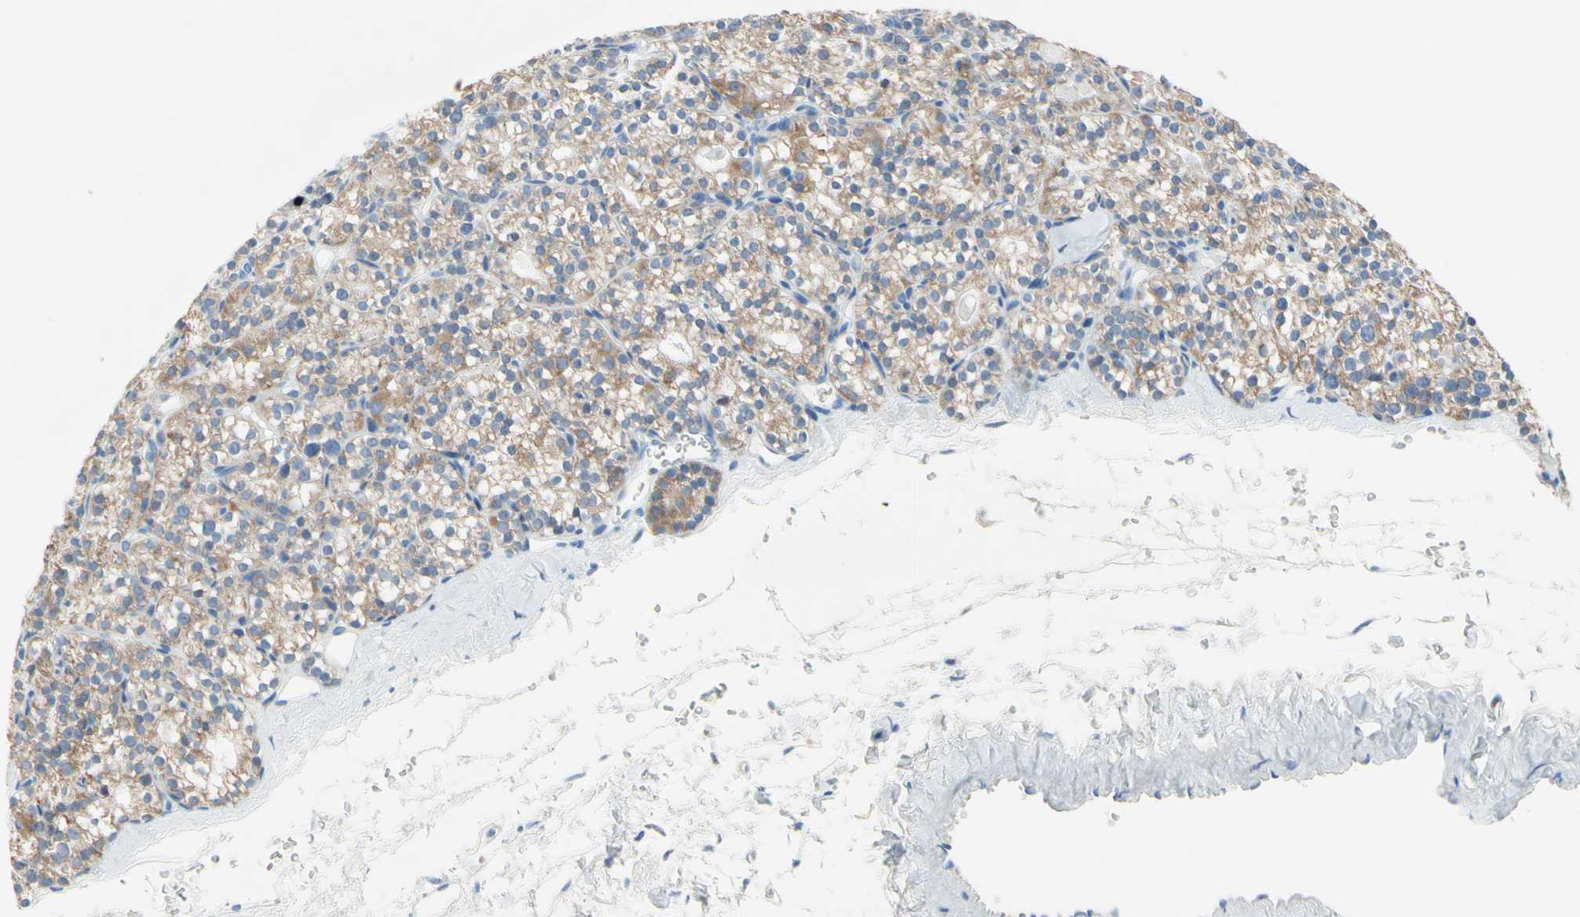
{"staining": {"intensity": "weak", "quantity": ">75%", "location": "cytoplasmic/membranous"}, "tissue": "parathyroid gland", "cell_type": "Glandular cells", "image_type": "normal", "snomed": [{"axis": "morphology", "description": "Normal tissue, NOS"}, {"axis": "topography", "description": "Parathyroid gland"}], "caption": "Protein positivity by immunohistochemistry (IHC) reveals weak cytoplasmic/membranous expression in approximately >75% of glandular cells in unremarkable parathyroid gland. (DAB (3,3'-diaminobenzidine) IHC, brown staining for protein, blue staining for nuclei).", "gene": "MFF", "patient": {"sex": "female", "age": 64}}